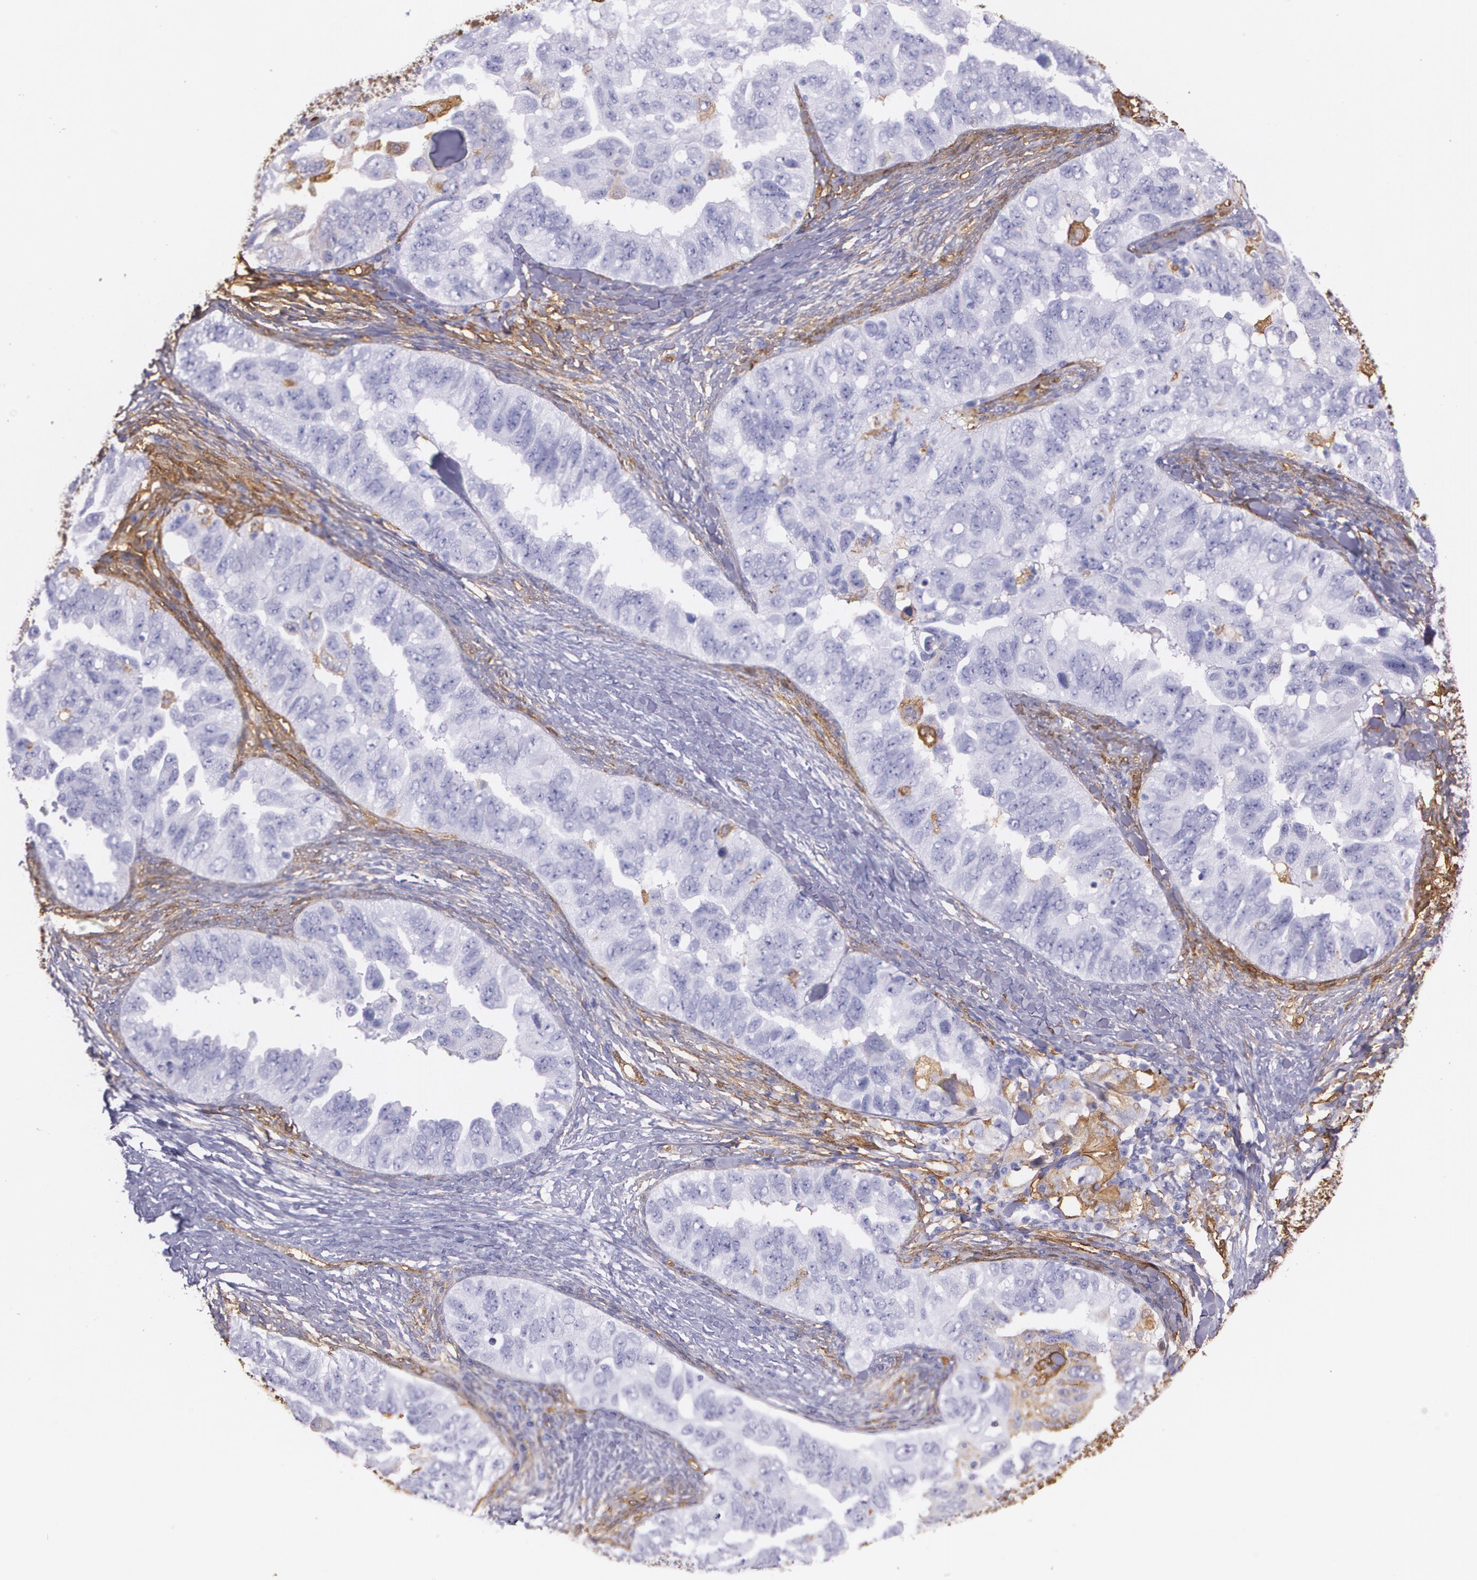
{"staining": {"intensity": "negative", "quantity": "none", "location": "none"}, "tissue": "ovarian cancer", "cell_type": "Tumor cells", "image_type": "cancer", "snomed": [{"axis": "morphology", "description": "Cystadenocarcinoma, serous, NOS"}, {"axis": "topography", "description": "Ovary"}], "caption": "Immunohistochemical staining of human serous cystadenocarcinoma (ovarian) shows no significant positivity in tumor cells.", "gene": "MMP2", "patient": {"sex": "female", "age": 82}}